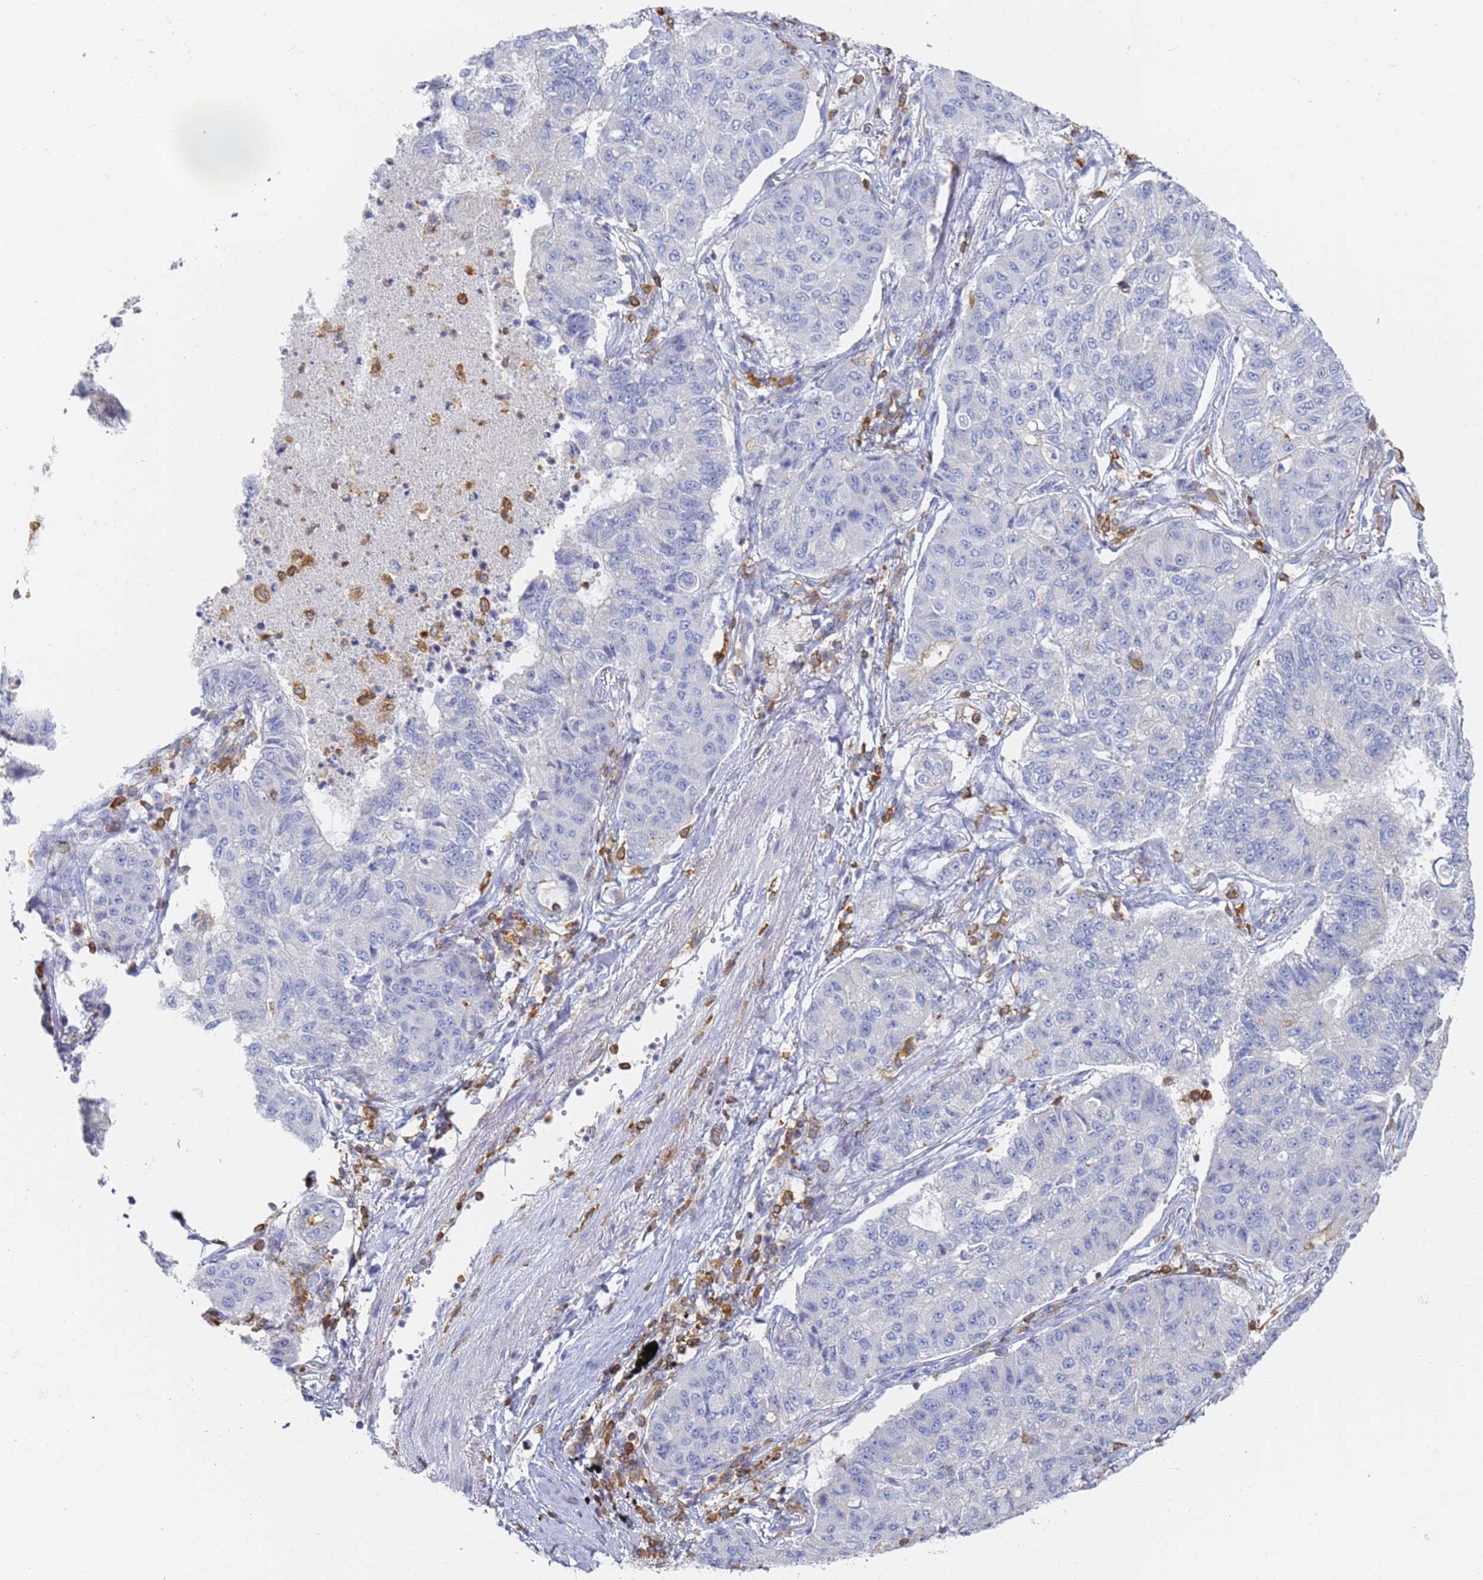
{"staining": {"intensity": "negative", "quantity": "none", "location": "none"}, "tissue": "lung cancer", "cell_type": "Tumor cells", "image_type": "cancer", "snomed": [{"axis": "morphology", "description": "Squamous cell carcinoma, NOS"}, {"axis": "topography", "description": "Lung"}], "caption": "This histopathology image is of lung cancer (squamous cell carcinoma) stained with immunohistochemistry to label a protein in brown with the nuclei are counter-stained blue. There is no expression in tumor cells.", "gene": "BIN2", "patient": {"sex": "male", "age": 74}}